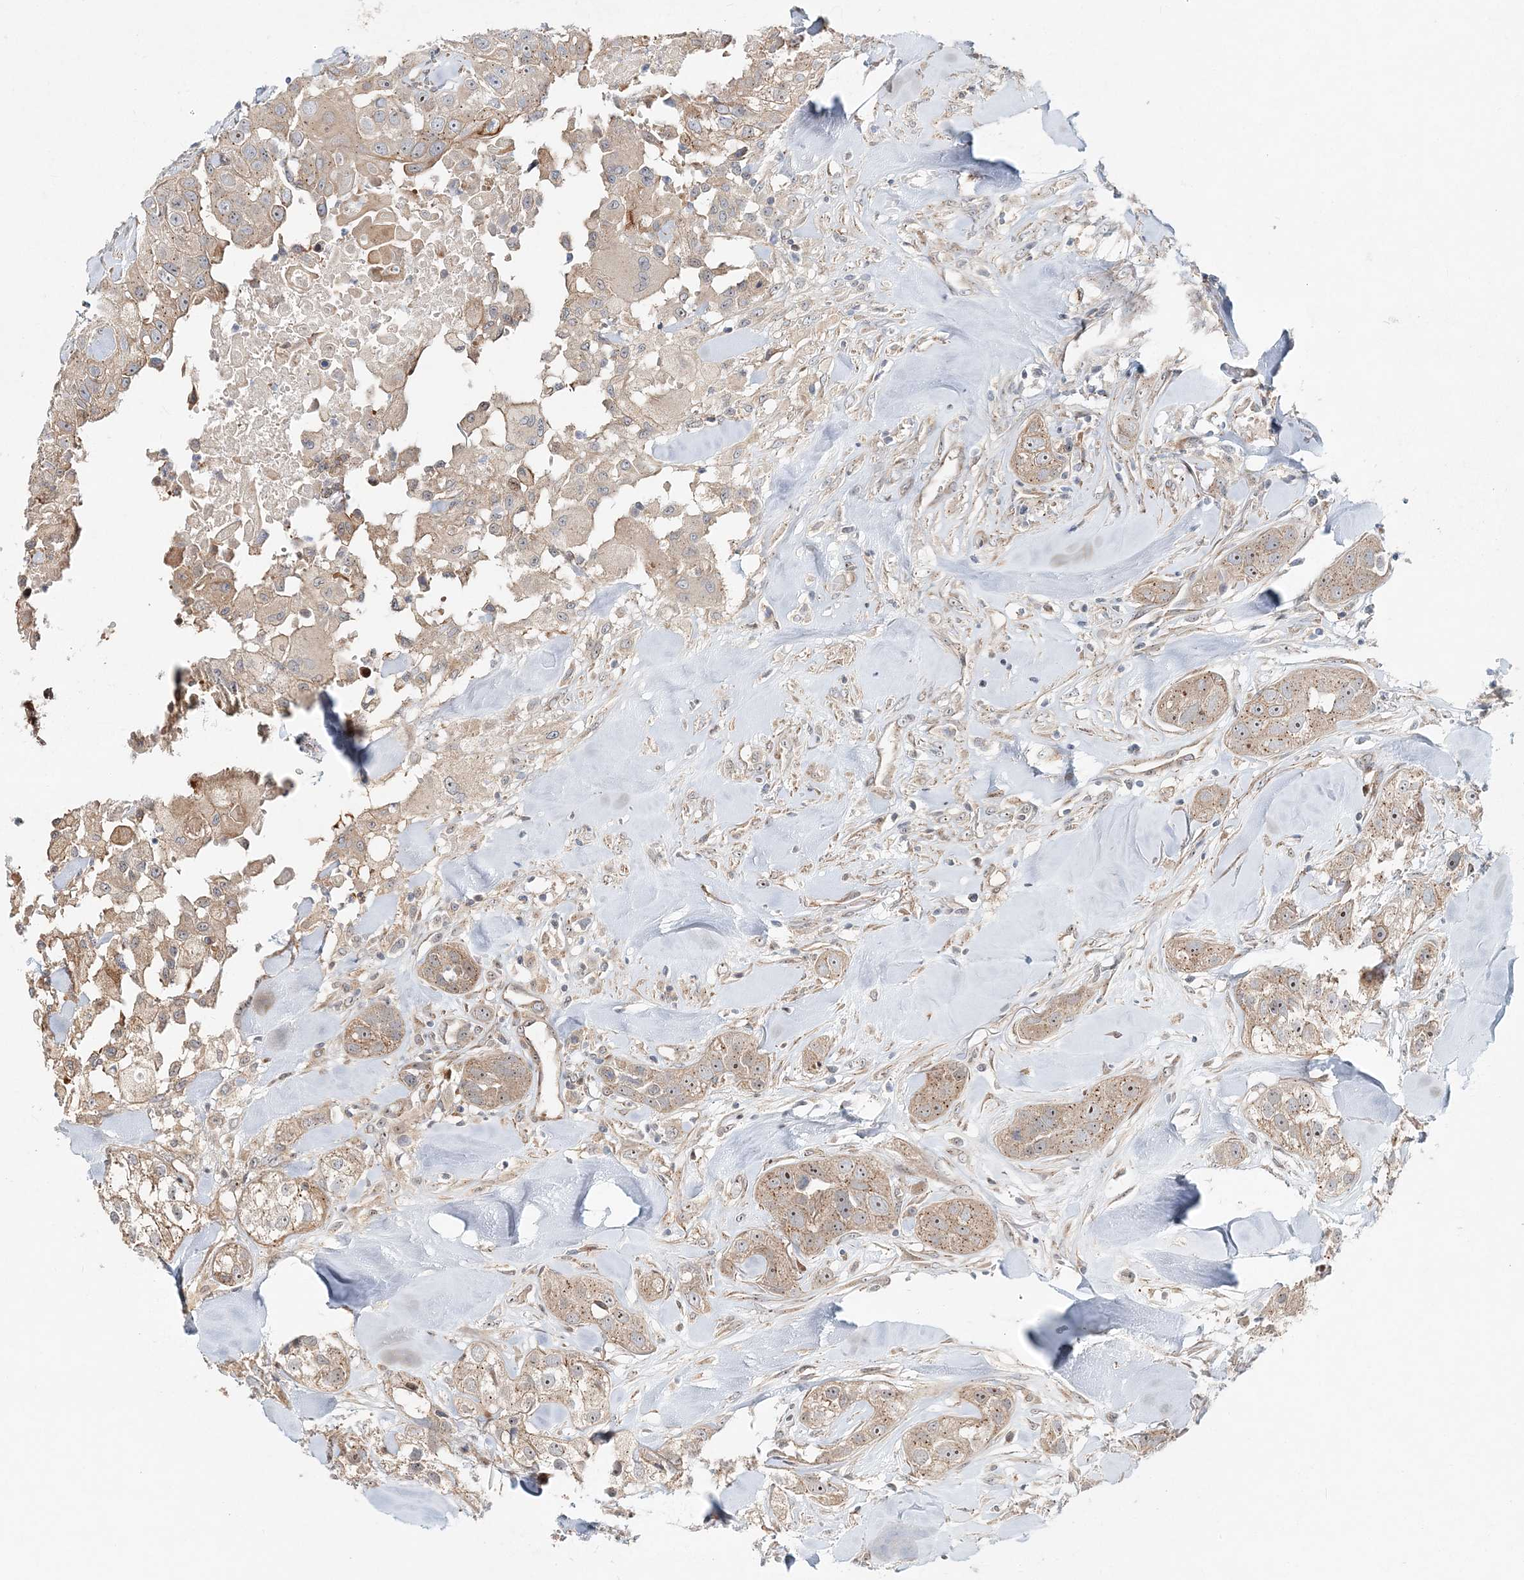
{"staining": {"intensity": "moderate", "quantity": ">75%", "location": "cytoplasmic/membranous,nuclear"}, "tissue": "head and neck cancer", "cell_type": "Tumor cells", "image_type": "cancer", "snomed": [{"axis": "morphology", "description": "Normal tissue, NOS"}, {"axis": "morphology", "description": "Squamous cell carcinoma, NOS"}, {"axis": "topography", "description": "Skeletal muscle"}, {"axis": "topography", "description": "Head-Neck"}], "caption": "This photomicrograph demonstrates immunohistochemistry staining of human head and neck cancer, with medium moderate cytoplasmic/membranous and nuclear staining in approximately >75% of tumor cells.", "gene": "CXXC5", "patient": {"sex": "male", "age": 51}}